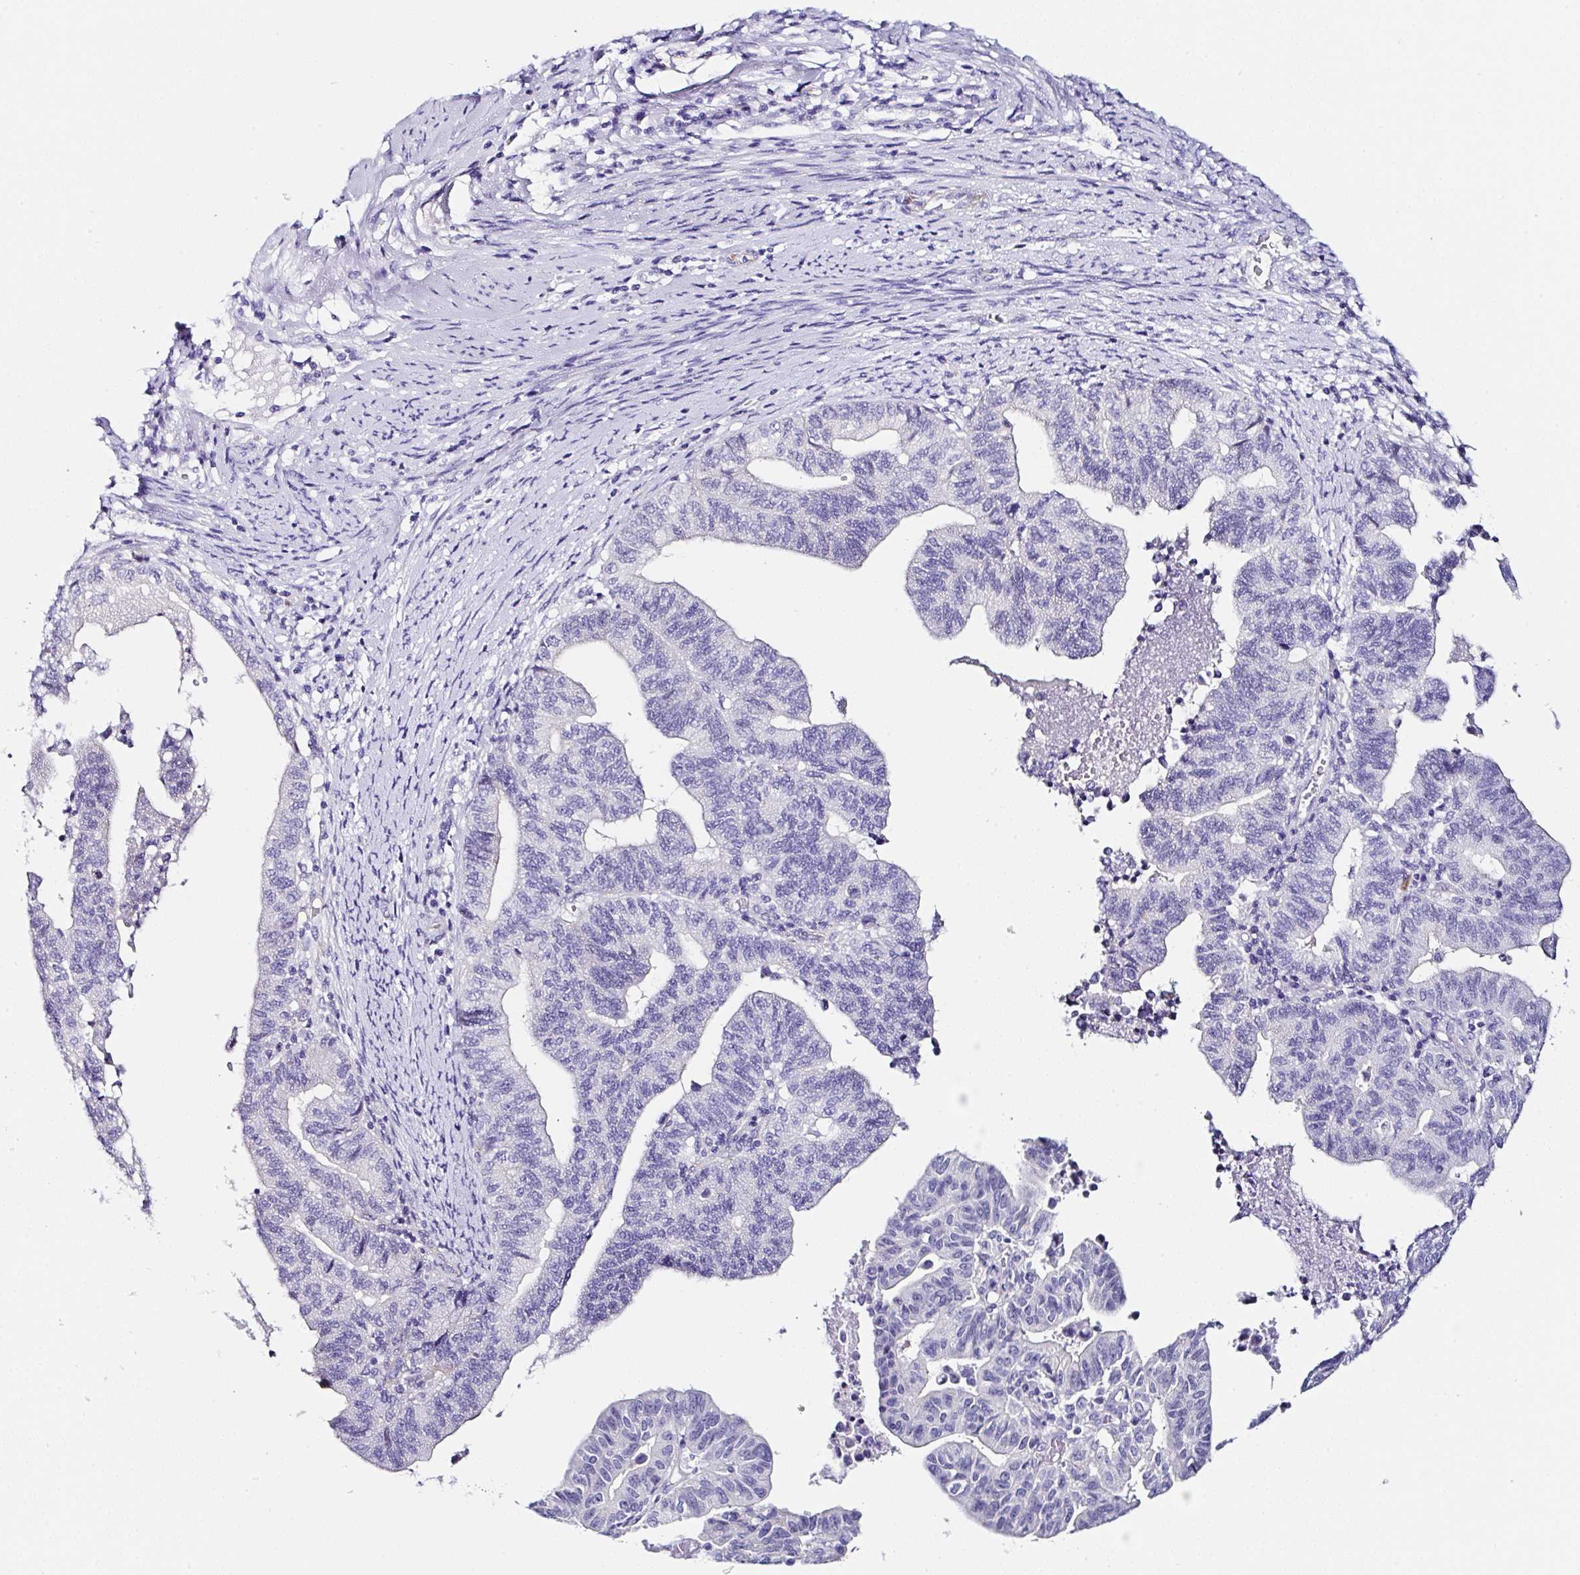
{"staining": {"intensity": "negative", "quantity": "none", "location": "none"}, "tissue": "endometrial cancer", "cell_type": "Tumor cells", "image_type": "cancer", "snomed": [{"axis": "morphology", "description": "Adenocarcinoma, NOS"}, {"axis": "topography", "description": "Endometrium"}], "caption": "The IHC photomicrograph has no significant positivity in tumor cells of endometrial adenocarcinoma tissue.", "gene": "TMPRSS11E", "patient": {"sex": "female", "age": 65}}